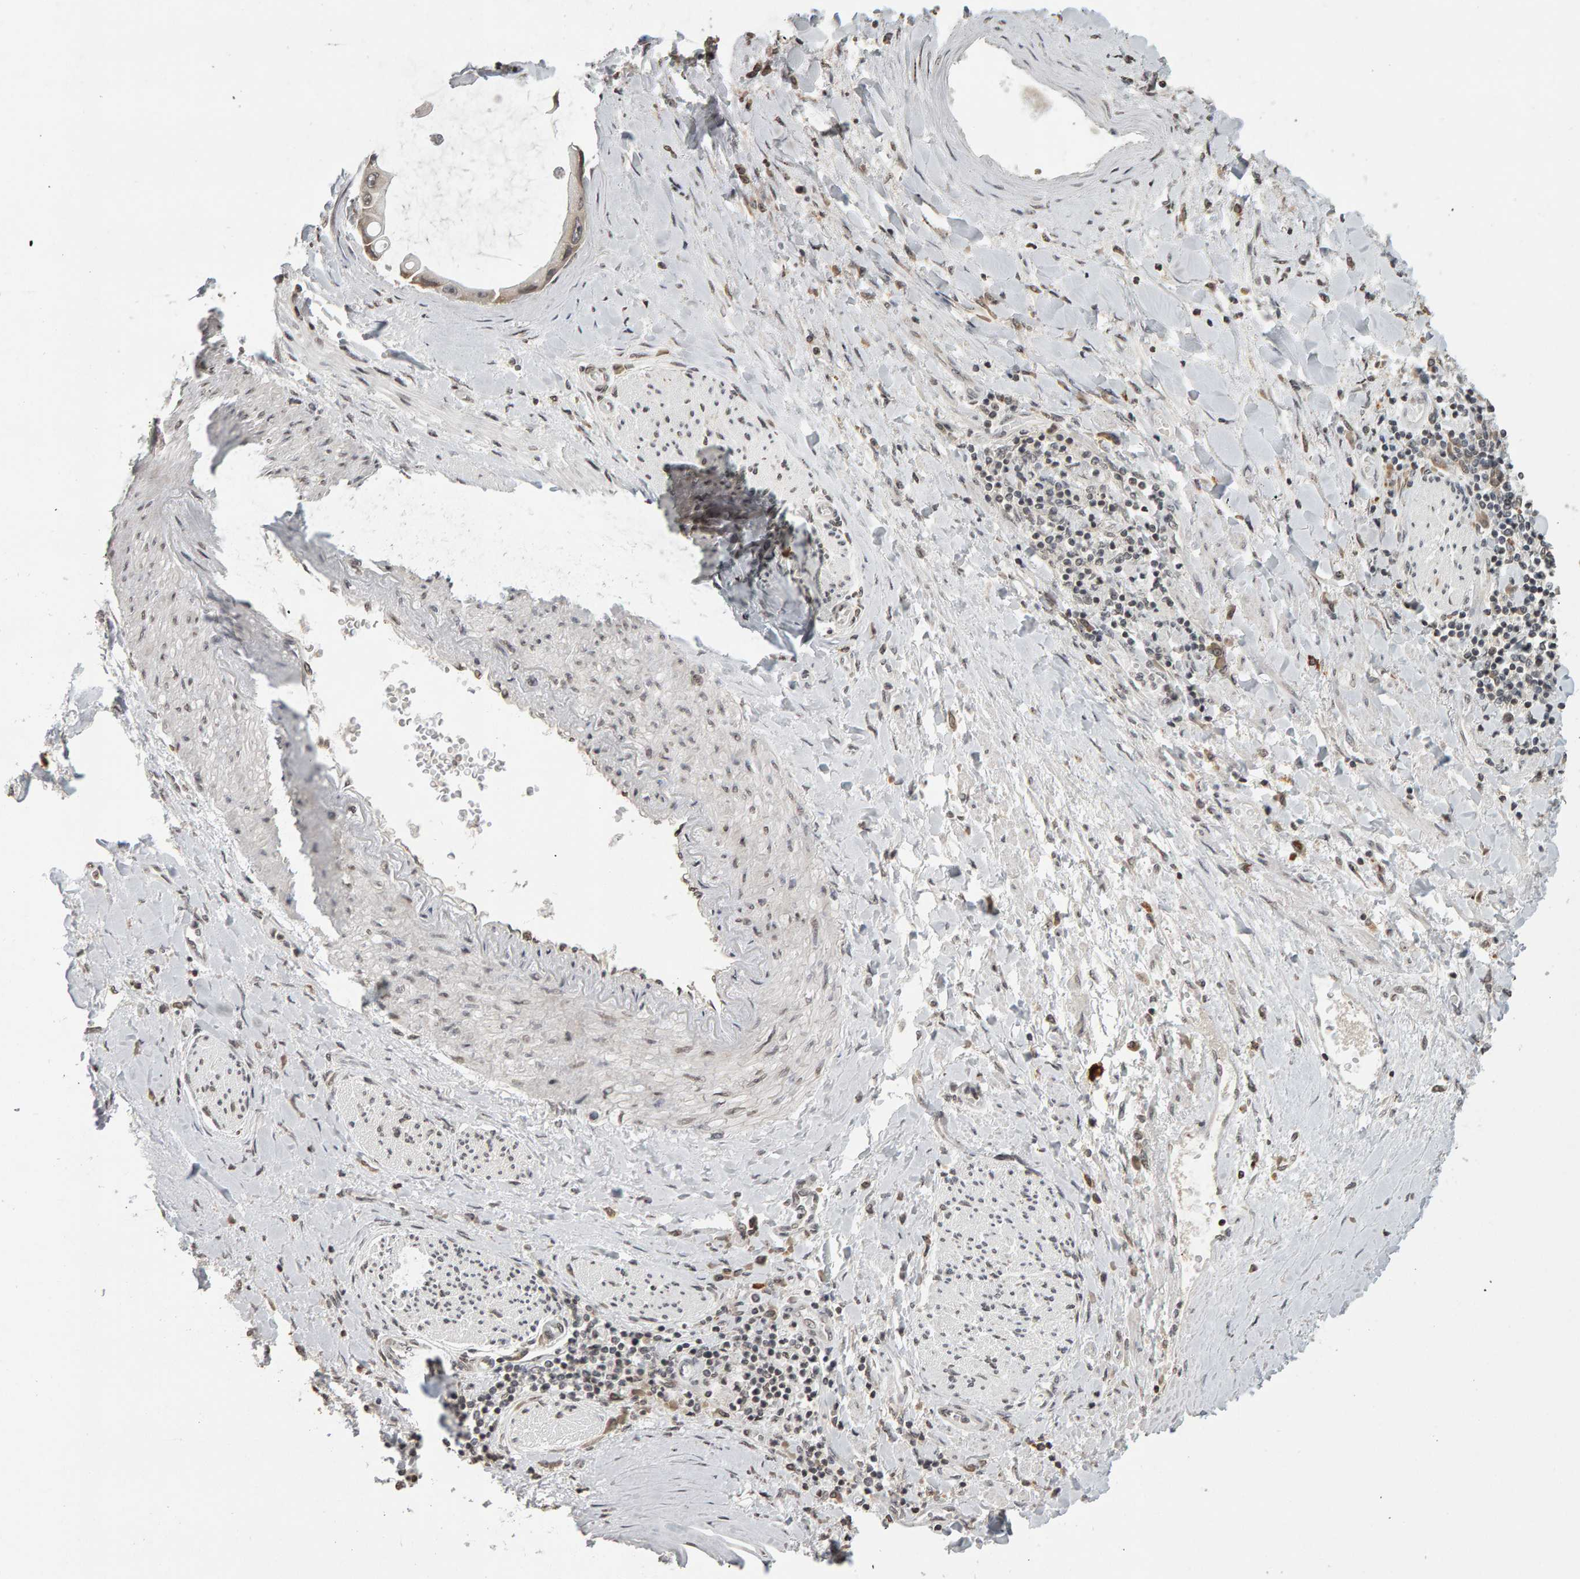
{"staining": {"intensity": "weak", "quantity": "<25%", "location": "cytoplasmic/membranous"}, "tissue": "liver cancer", "cell_type": "Tumor cells", "image_type": "cancer", "snomed": [{"axis": "morphology", "description": "Cholangiocarcinoma"}, {"axis": "topography", "description": "Liver"}], "caption": "IHC image of neoplastic tissue: human cholangiocarcinoma (liver) stained with DAB (3,3'-diaminobenzidine) shows no significant protein staining in tumor cells.", "gene": "TRAM1", "patient": {"sex": "male", "age": 50}}